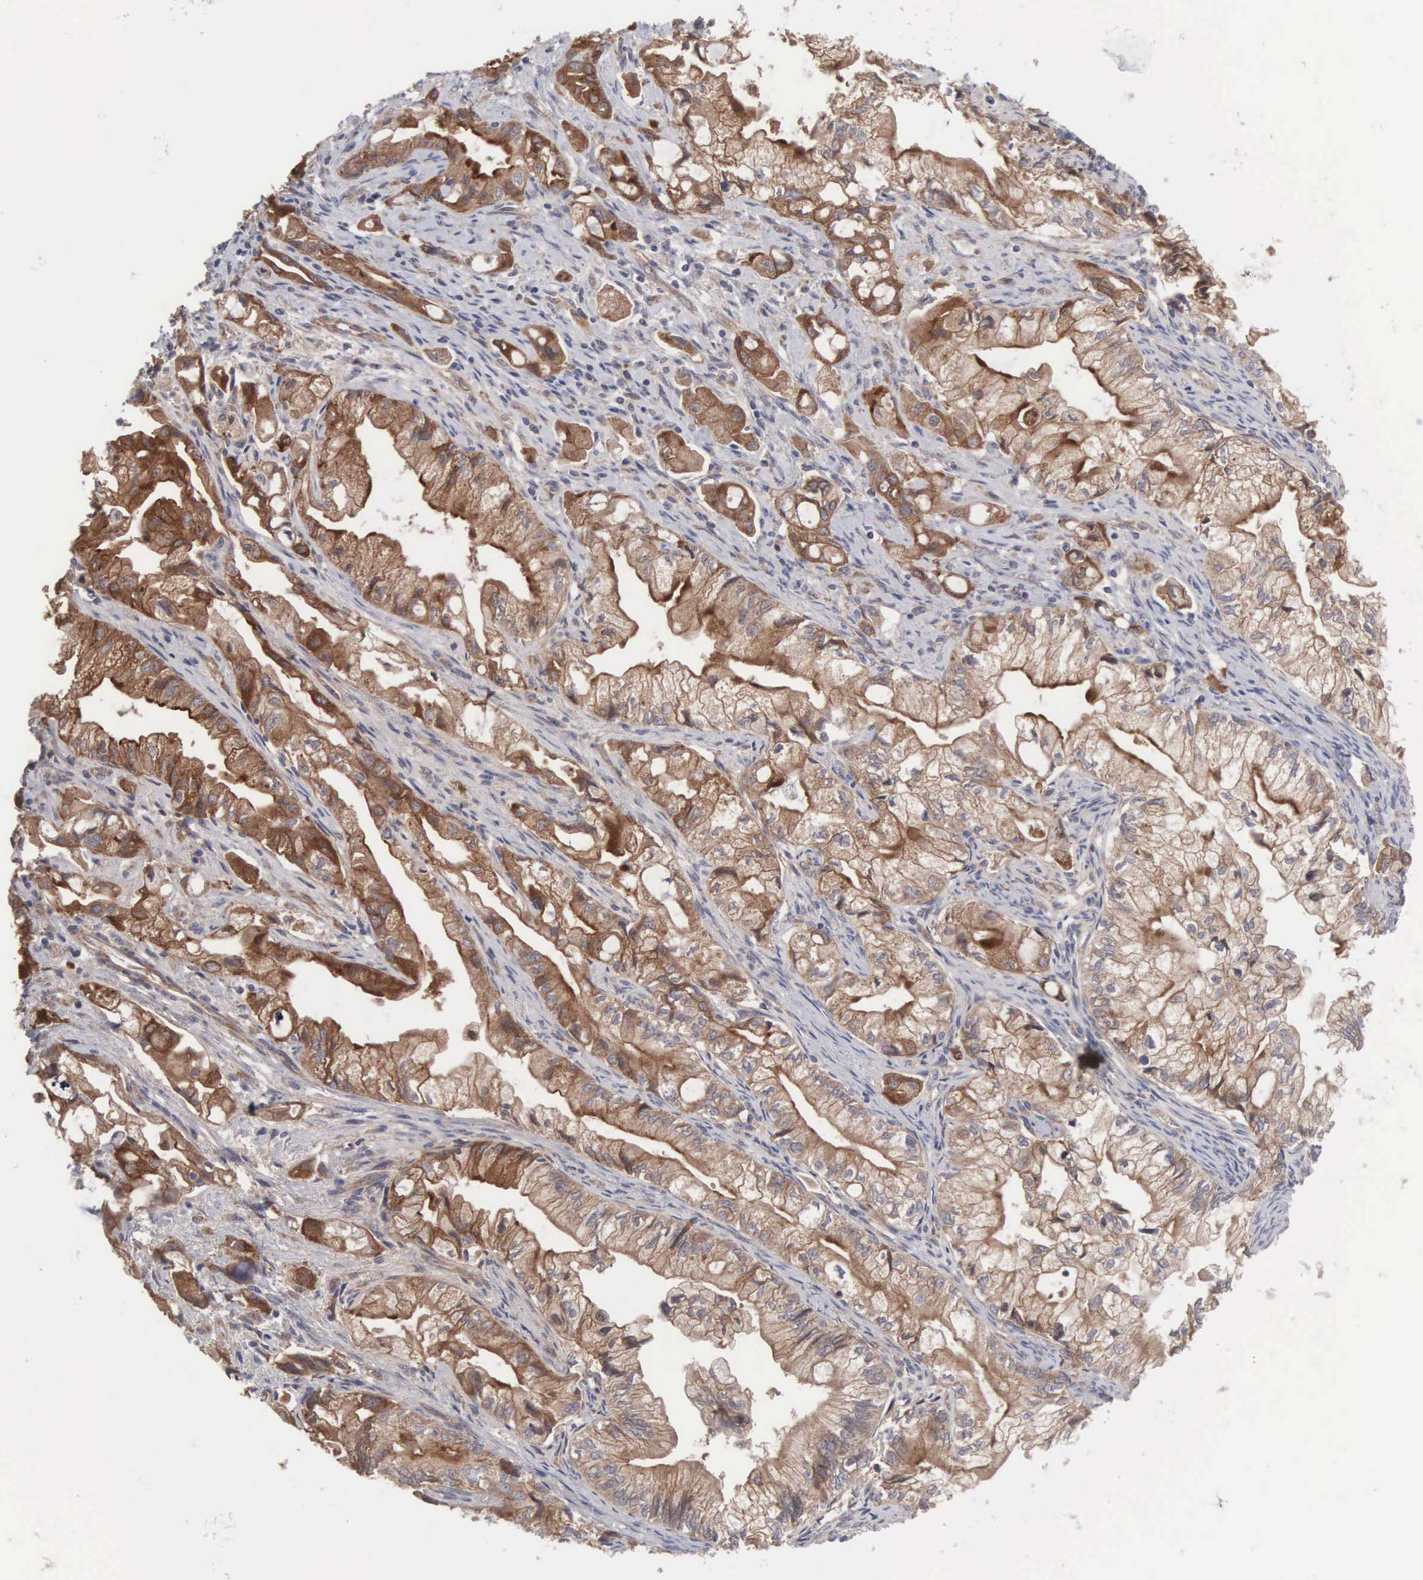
{"staining": {"intensity": "strong", "quantity": ">75%", "location": "cytoplasmic/membranous"}, "tissue": "pancreatic cancer", "cell_type": "Tumor cells", "image_type": "cancer", "snomed": [{"axis": "morphology", "description": "Adenocarcinoma, NOS"}, {"axis": "topography", "description": "Pancreas"}], "caption": "Immunohistochemistry (DAB (3,3'-diaminobenzidine)) staining of human pancreatic cancer (adenocarcinoma) demonstrates strong cytoplasmic/membranous protein expression in about >75% of tumor cells. The protein of interest is shown in brown color, while the nuclei are stained blue.", "gene": "INF2", "patient": {"sex": "male", "age": 79}}